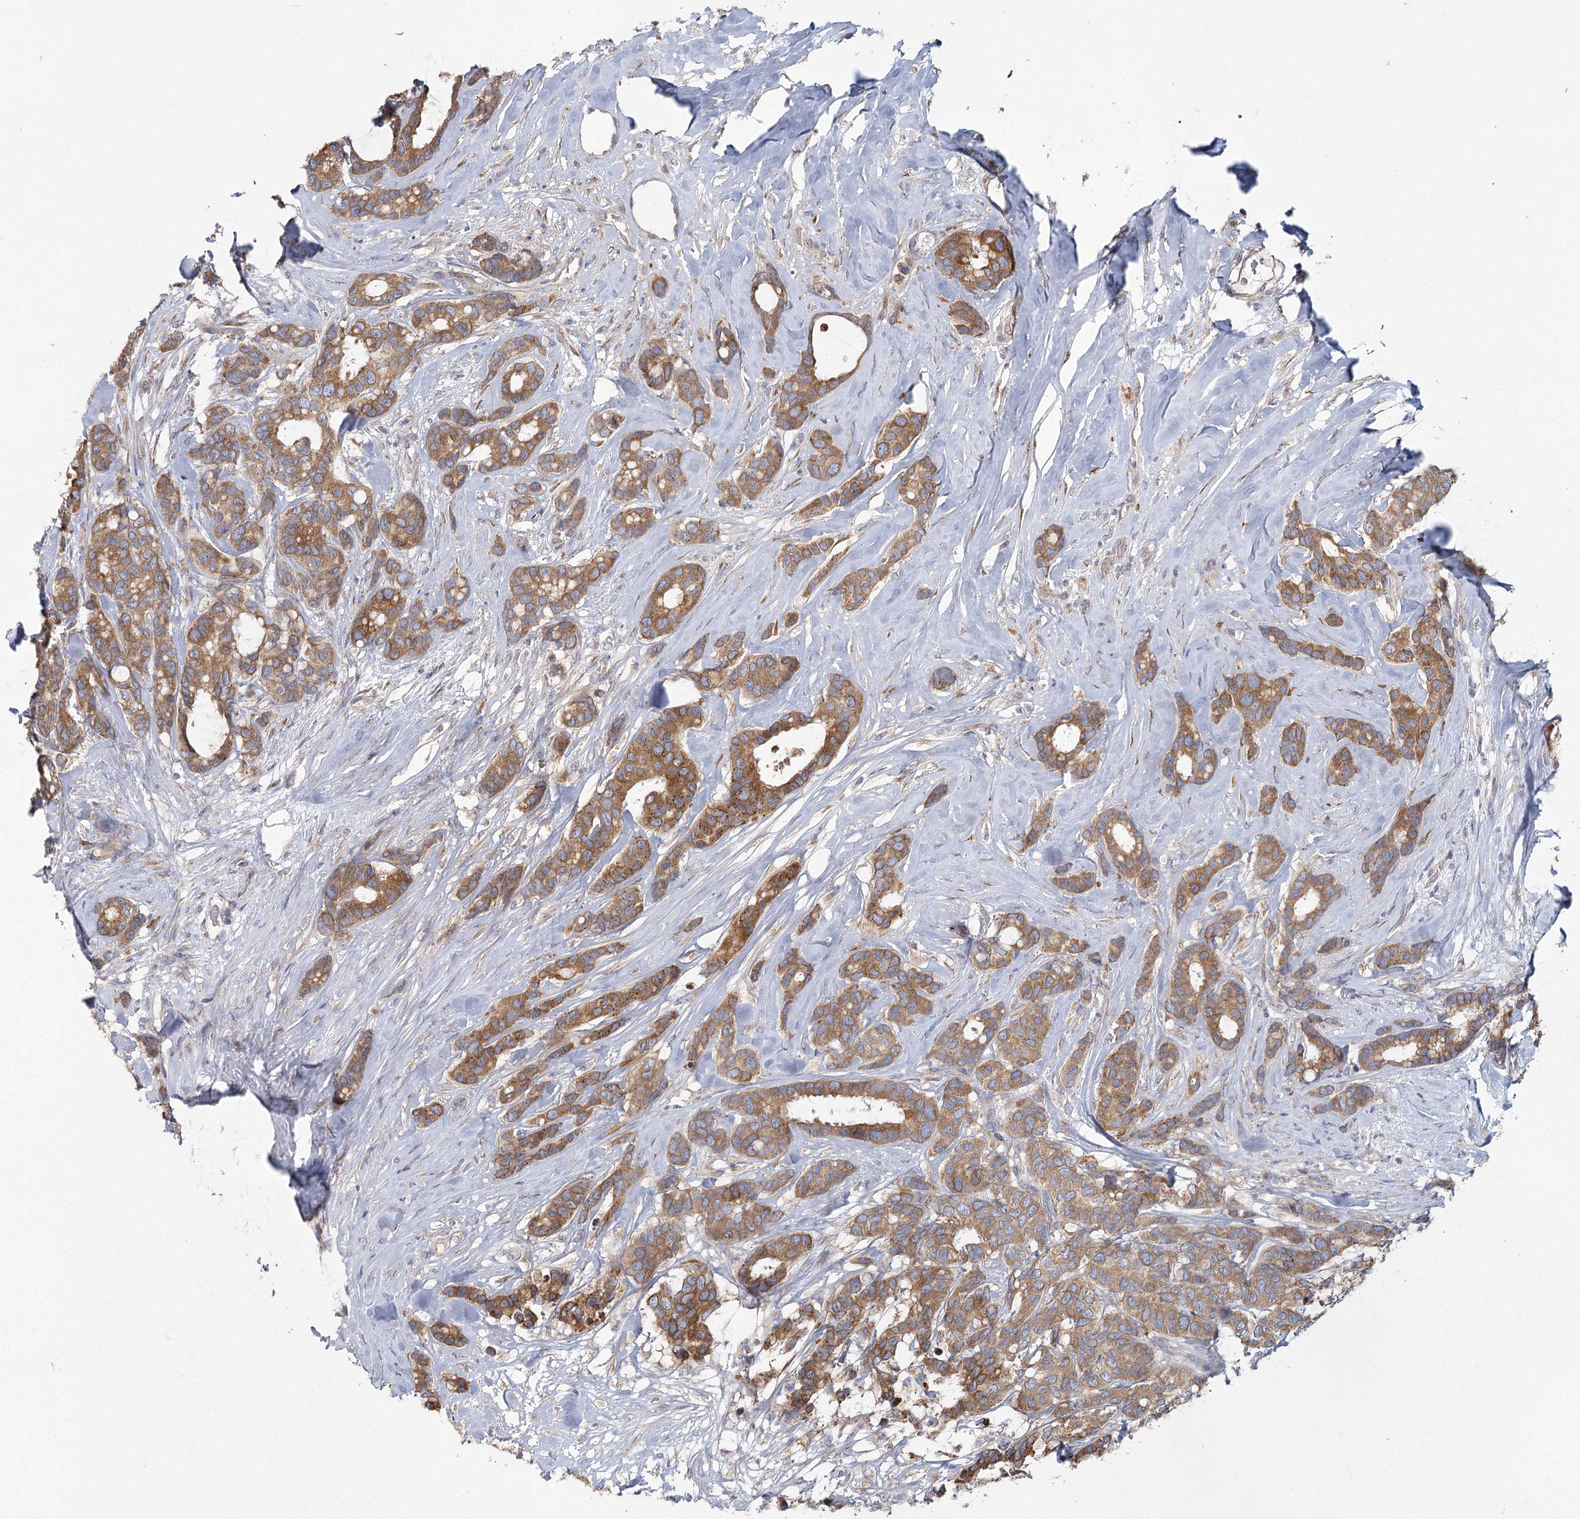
{"staining": {"intensity": "moderate", "quantity": ">75%", "location": "cytoplasmic/membranous"}, "tissue": "breast cancer", "cell_type": "Tumor cells", "image_type": "cancer", "snomed": [{"axis": "morphology", "description": "Duct carcinoma"}, {"axis": "topography", "description": "Breast"}], "caption": "Breast cancer tissue displays moderate cytoplasmic/membranous expression in approximately >75% of tumor cells The staining was performed using DAB to visualize the protein expression in brown, while the nuclei were stained in blue with hematoxylin (Magnification: 20x).", "gene": "CNTLN", "patient": {"sex": "female", "age": 87}}